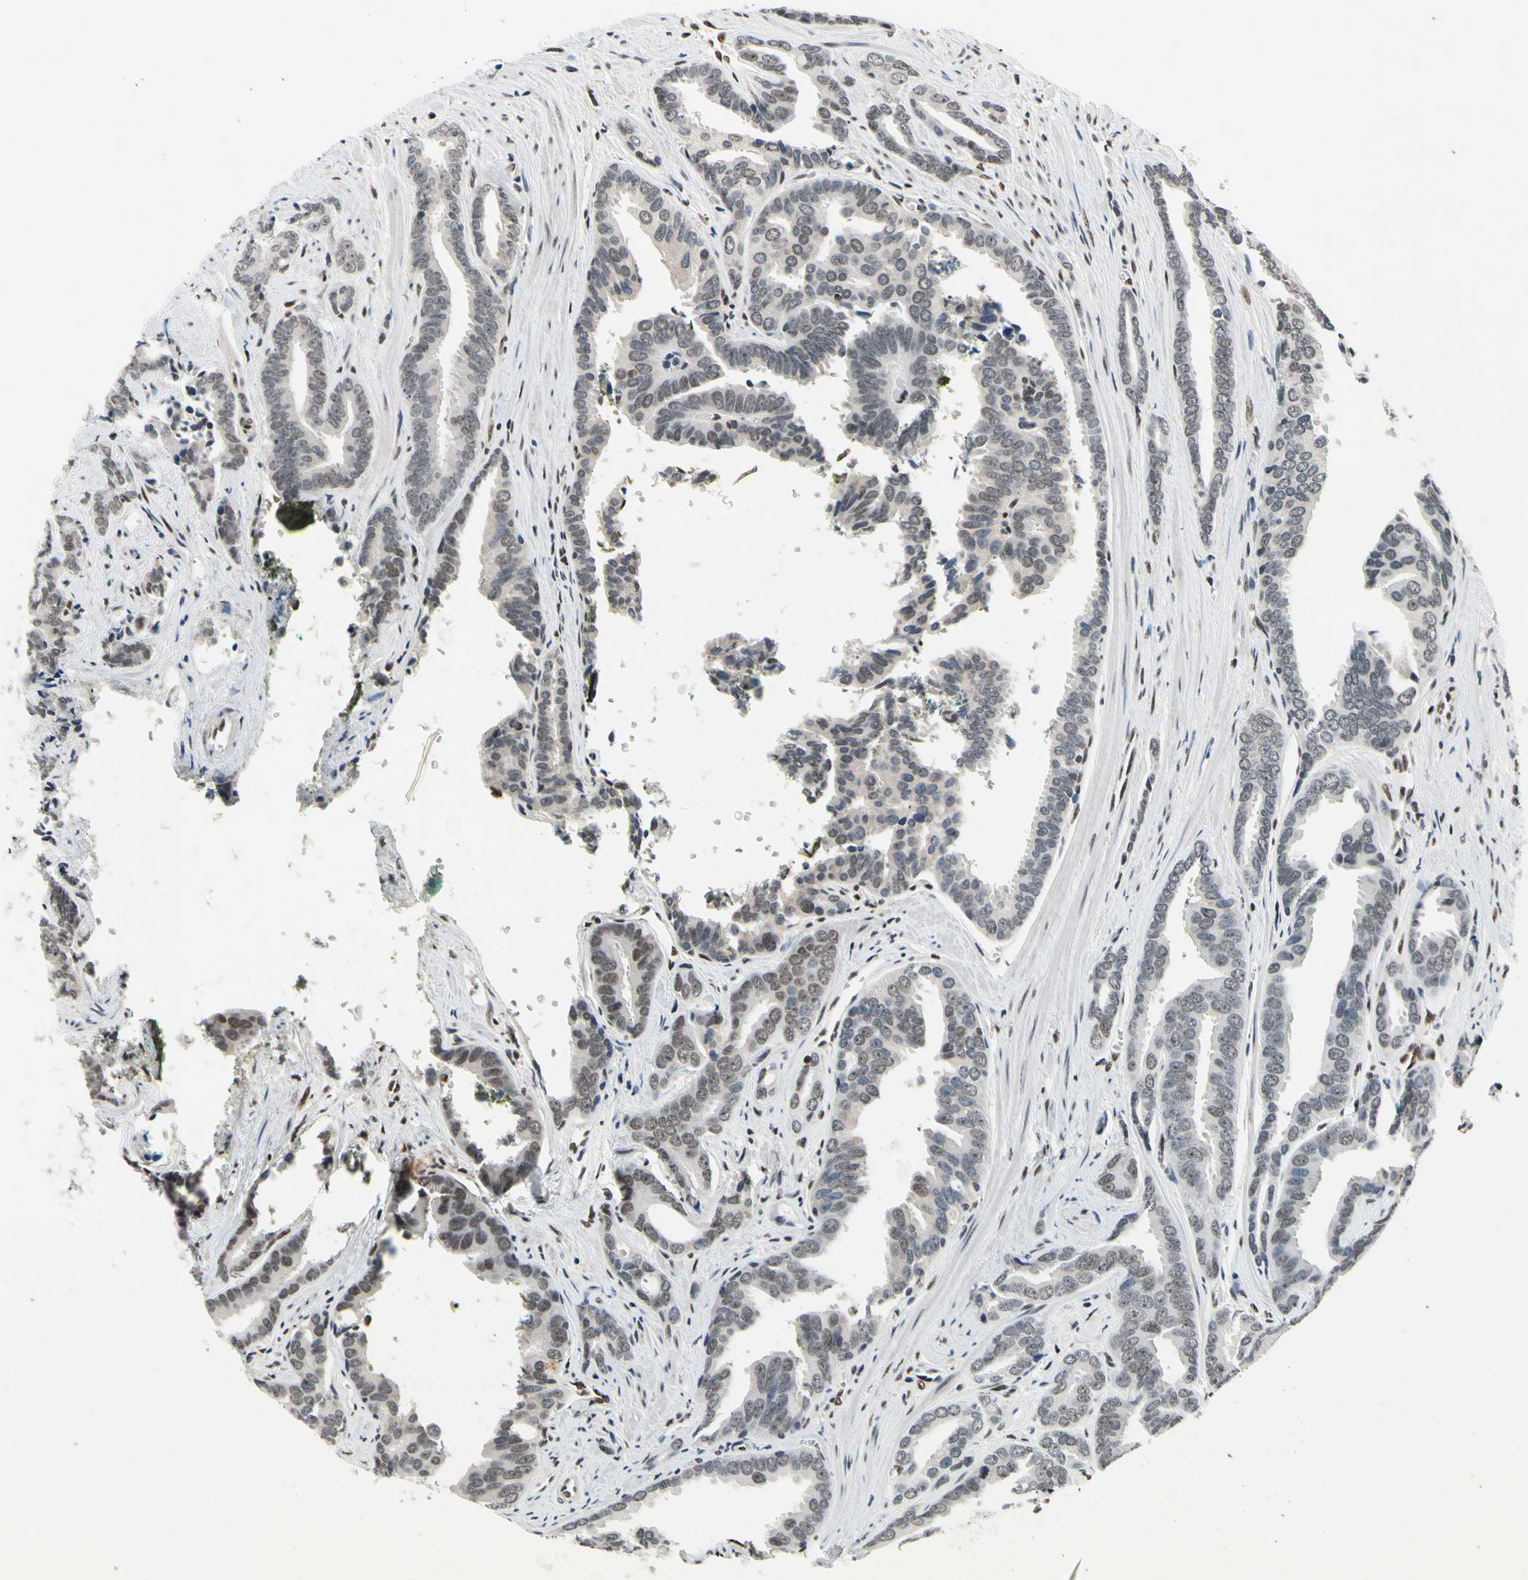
{"staining": {"intensity": "weak", "quantity": "<25%", "location": "nuclear"}, "tissue": "prostate cancer", "cell_type": "Tumor cells", "image_type": "cancer", "snomed": [{"axis": "morphology", "description": "Adenocarcinoma, High grade"}, {"axis": "topography", "description": "Prostate"}], "caption": "Tumor cells are negative for protein expression in human prostate cancer (adenocarcinoma (high-grade)). (Brightfield microscopy of DAB (3,3'-diaminobenzidine) immunohistochemistry at high magnification).", "gene": "RECQL", "patient": {"sex": "male", "age": 67}}